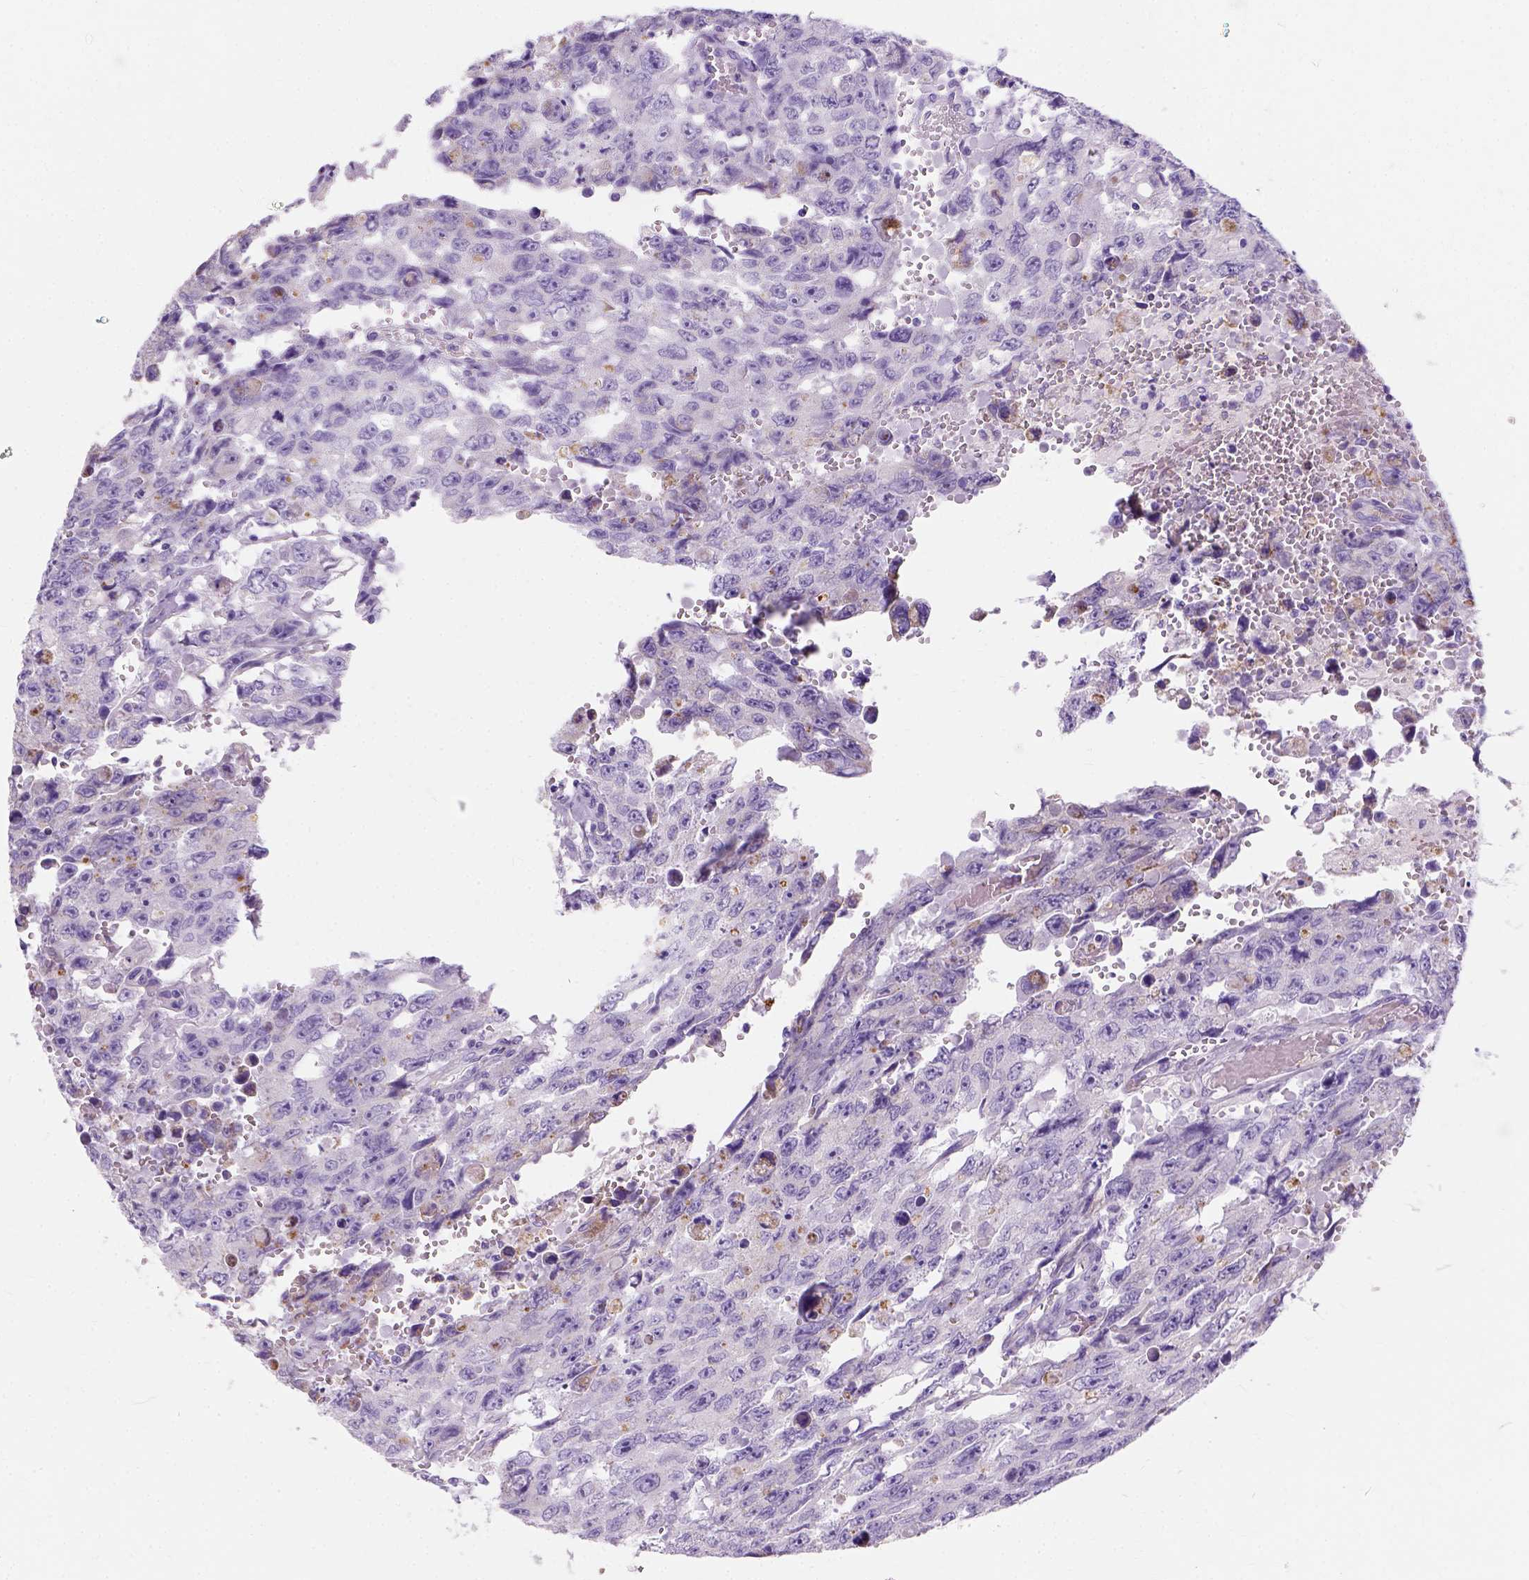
{"staining": {"intensity": "weak", "quantity": "<25%", "location": "cytoplasmic/membranous"}, "tissue": "testis cancer", "cell_type": "Tumor cells", "image_type": "cancer", "snomed": [{"axis": "morphology", "description": "Seminoma, NOS"}, {"axis": "topography", "description": "Testis"}], "caption": "Immunohistochemistry histopathology image of neoplastic tissue: testis cancer (seminoma) stained with DAB (3,3'-diaminobenzidine) exhibits no significant protein positivity in tumor cells.", "gene": "MYH15", "patient": {"sex": "male", "age": 26}}